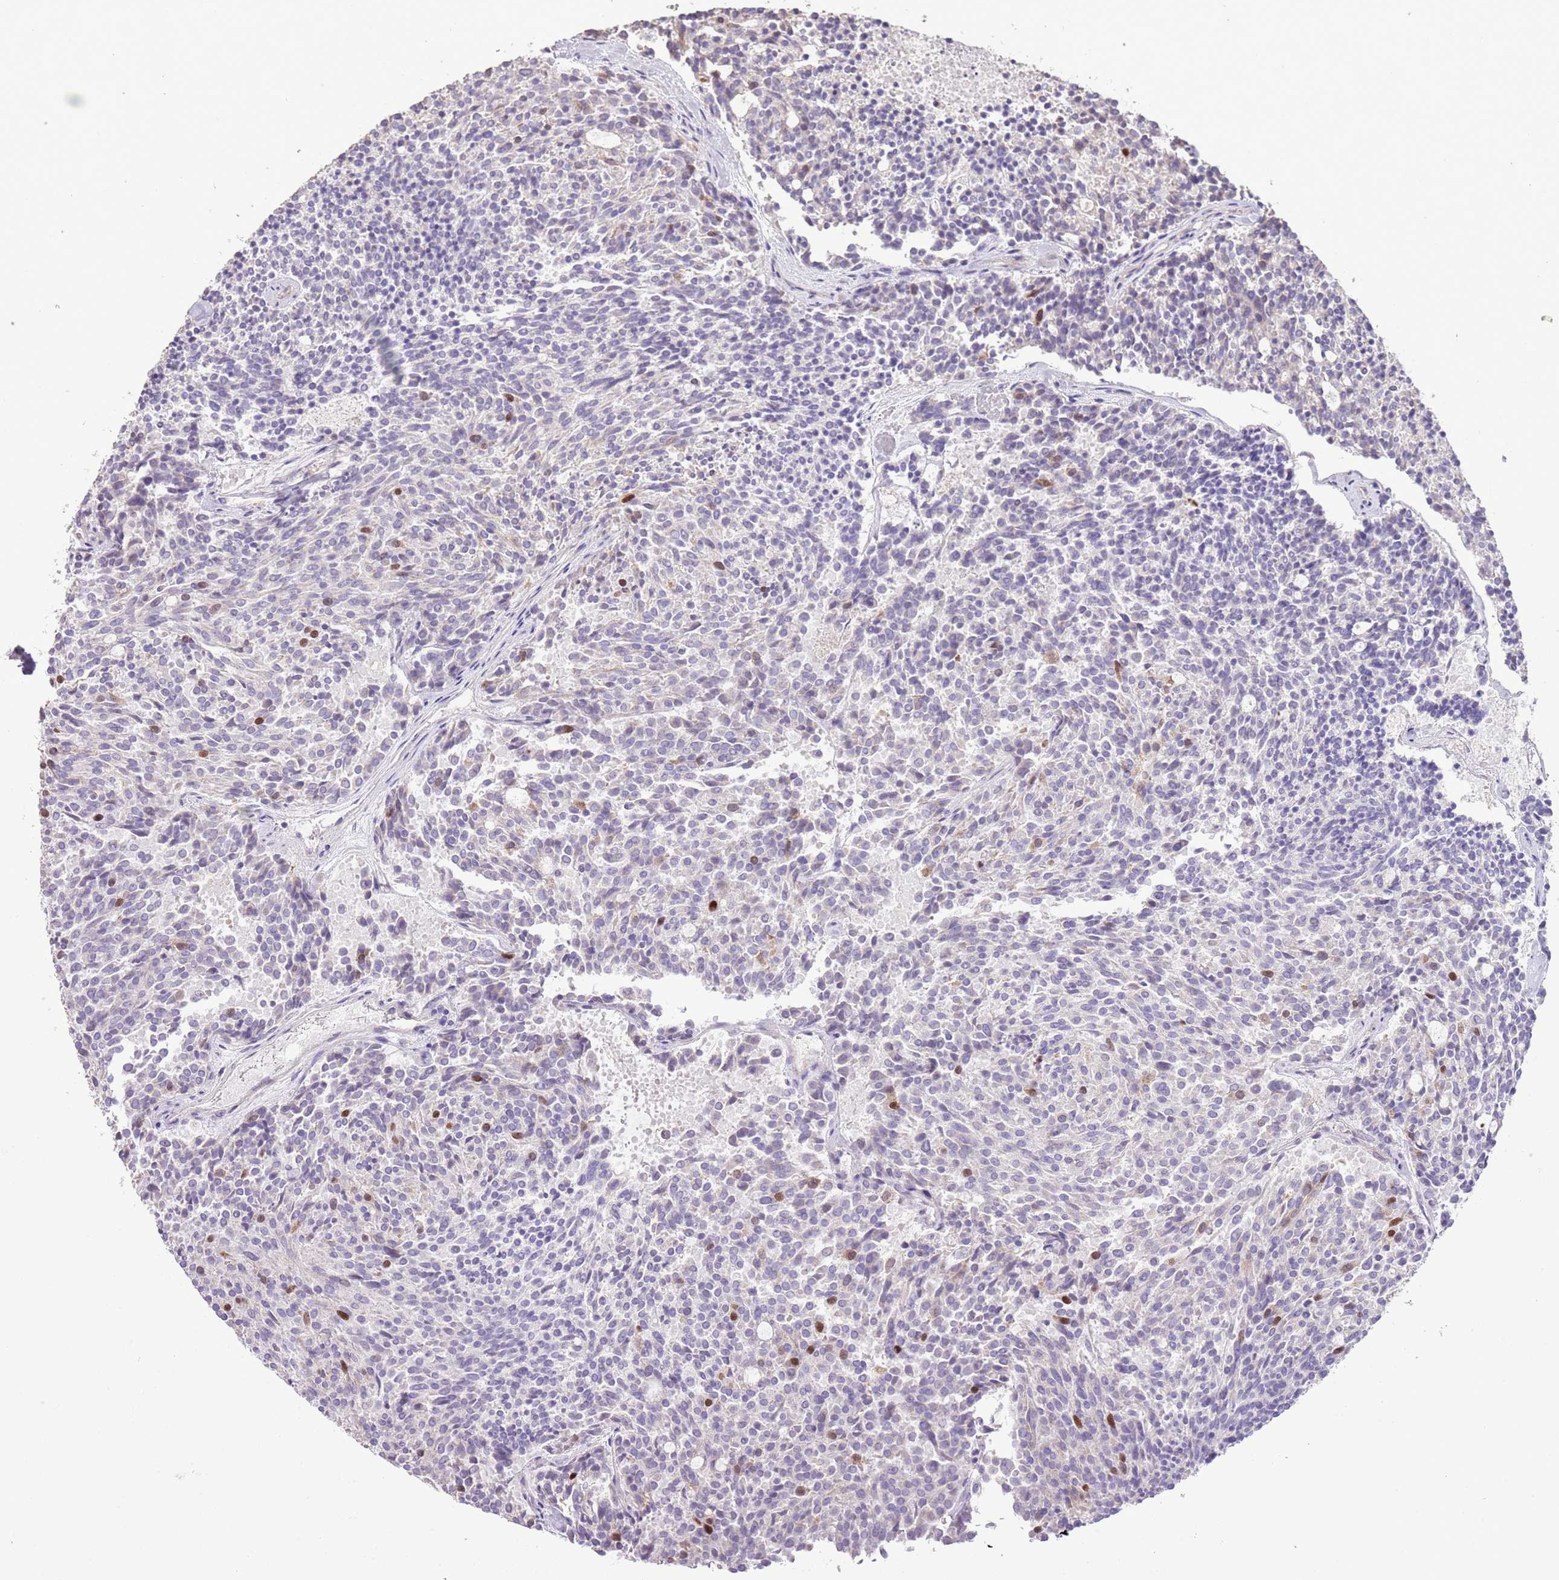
{"staining": {"intensity": "moderate", "quantity": "<25%", "location": "nuclear"}, "tissue": "carcinoid", "cell_type": "Tumor cells", "image_type": "cancer", "snomed": [{"axis": "morphology", "description": "Carcinoid, malignant, NOS"}, {"axis": "topography", "description": "Pancreas"}], "caption": "Carcinoid tissue exhibits moderate nuclear staining in about <25% of tumor cells Nuclei are stained in blue.", "gene": "GMNN", "patient": {"sex": "female", "age": 54}}